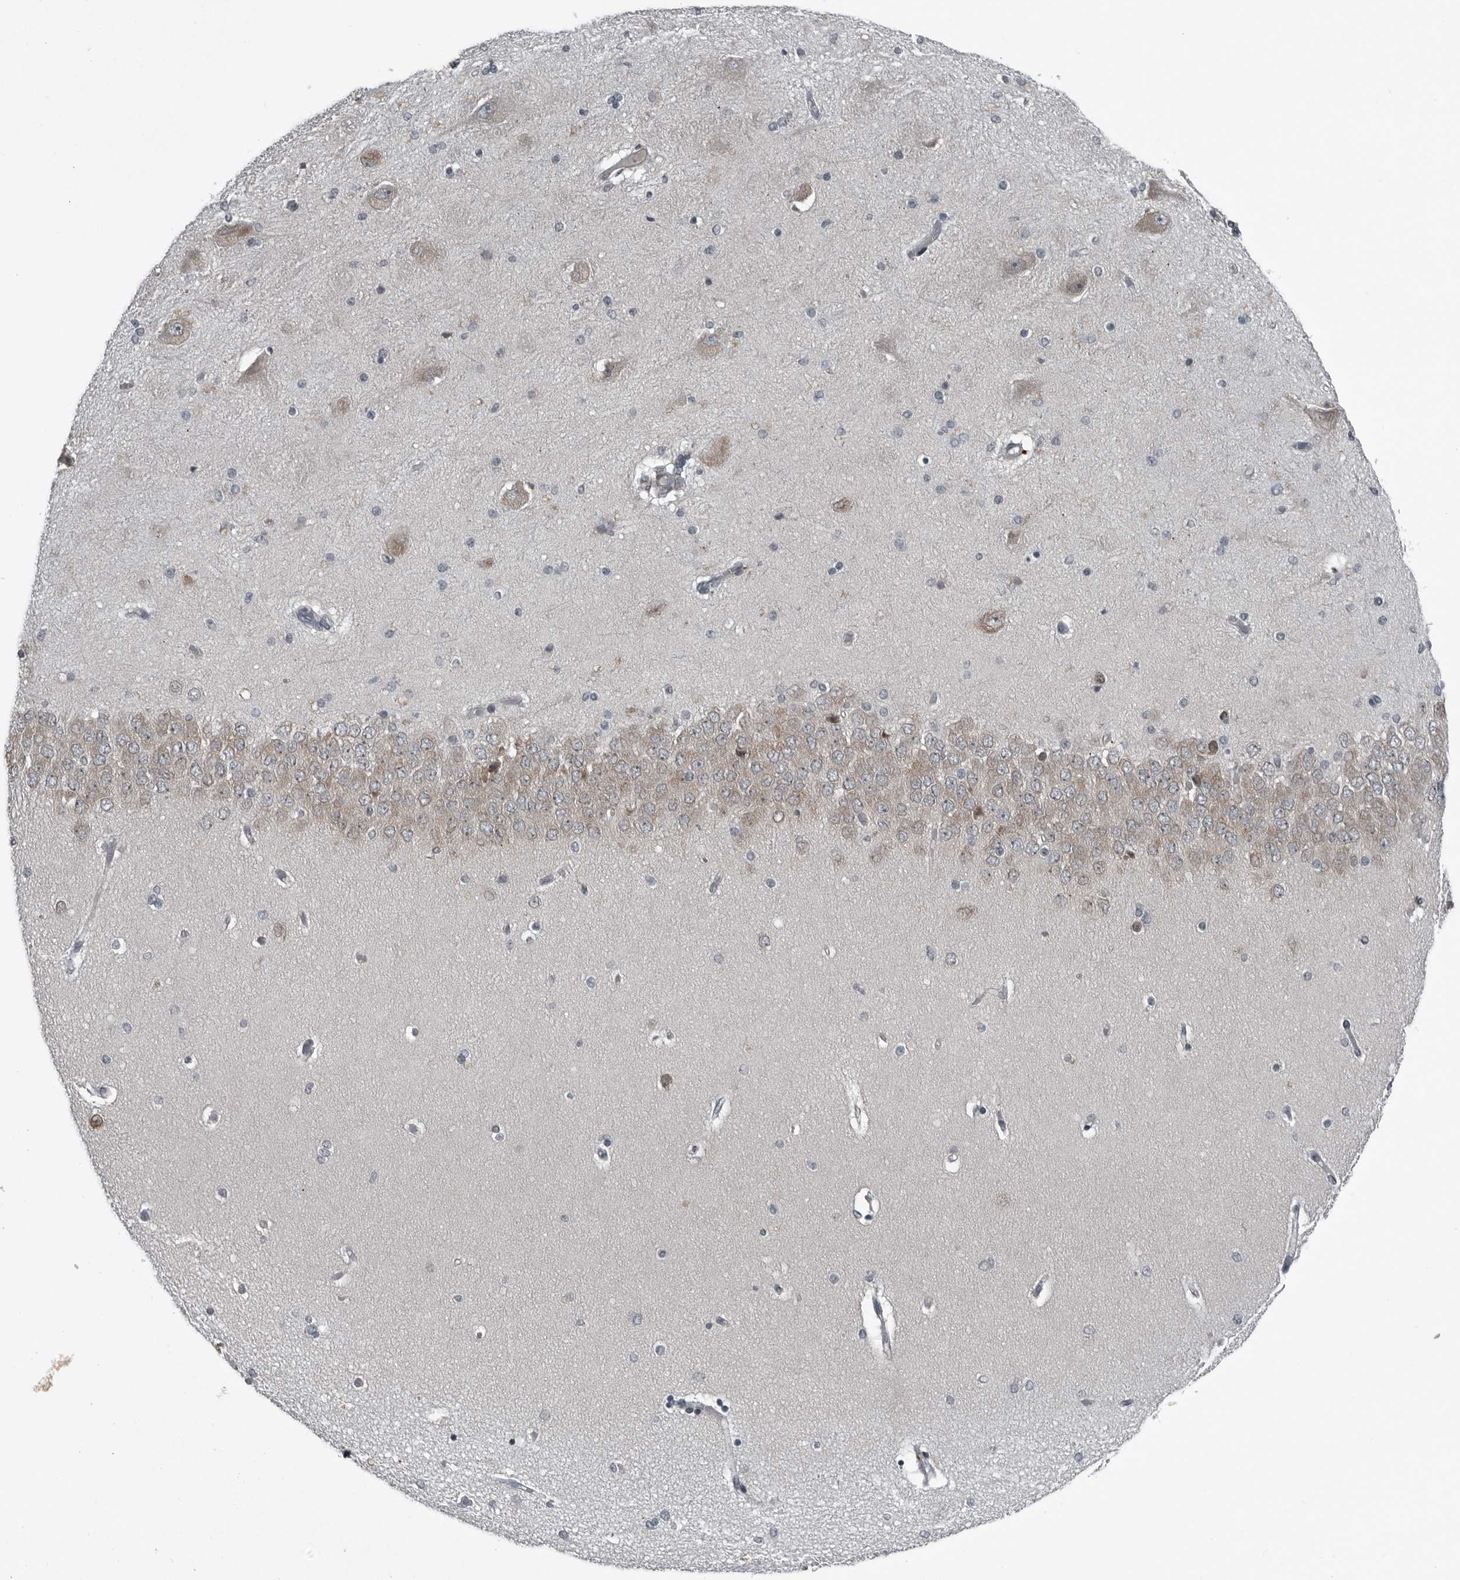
{"staining": {"intensity": "negative", "quantity": "none", "location": "none"}, "tissue": "hippocampus", "cell_type": "Glial cells", "image_type": "normal", "snomed": [{"axis": "morphology", "description": "Normal tissue, NOS"}, {"axis": "topography", "description": "Hippocampus"}], "caption": "Glial cells are negative for brown protein staining in unremarkable hippocampus. (DAB (3,3'-diaminobenzidine) immunohistochemistry, high magnification).", "gene": "DNAAF11", "patient": {"sex": "female", "age": 54}}